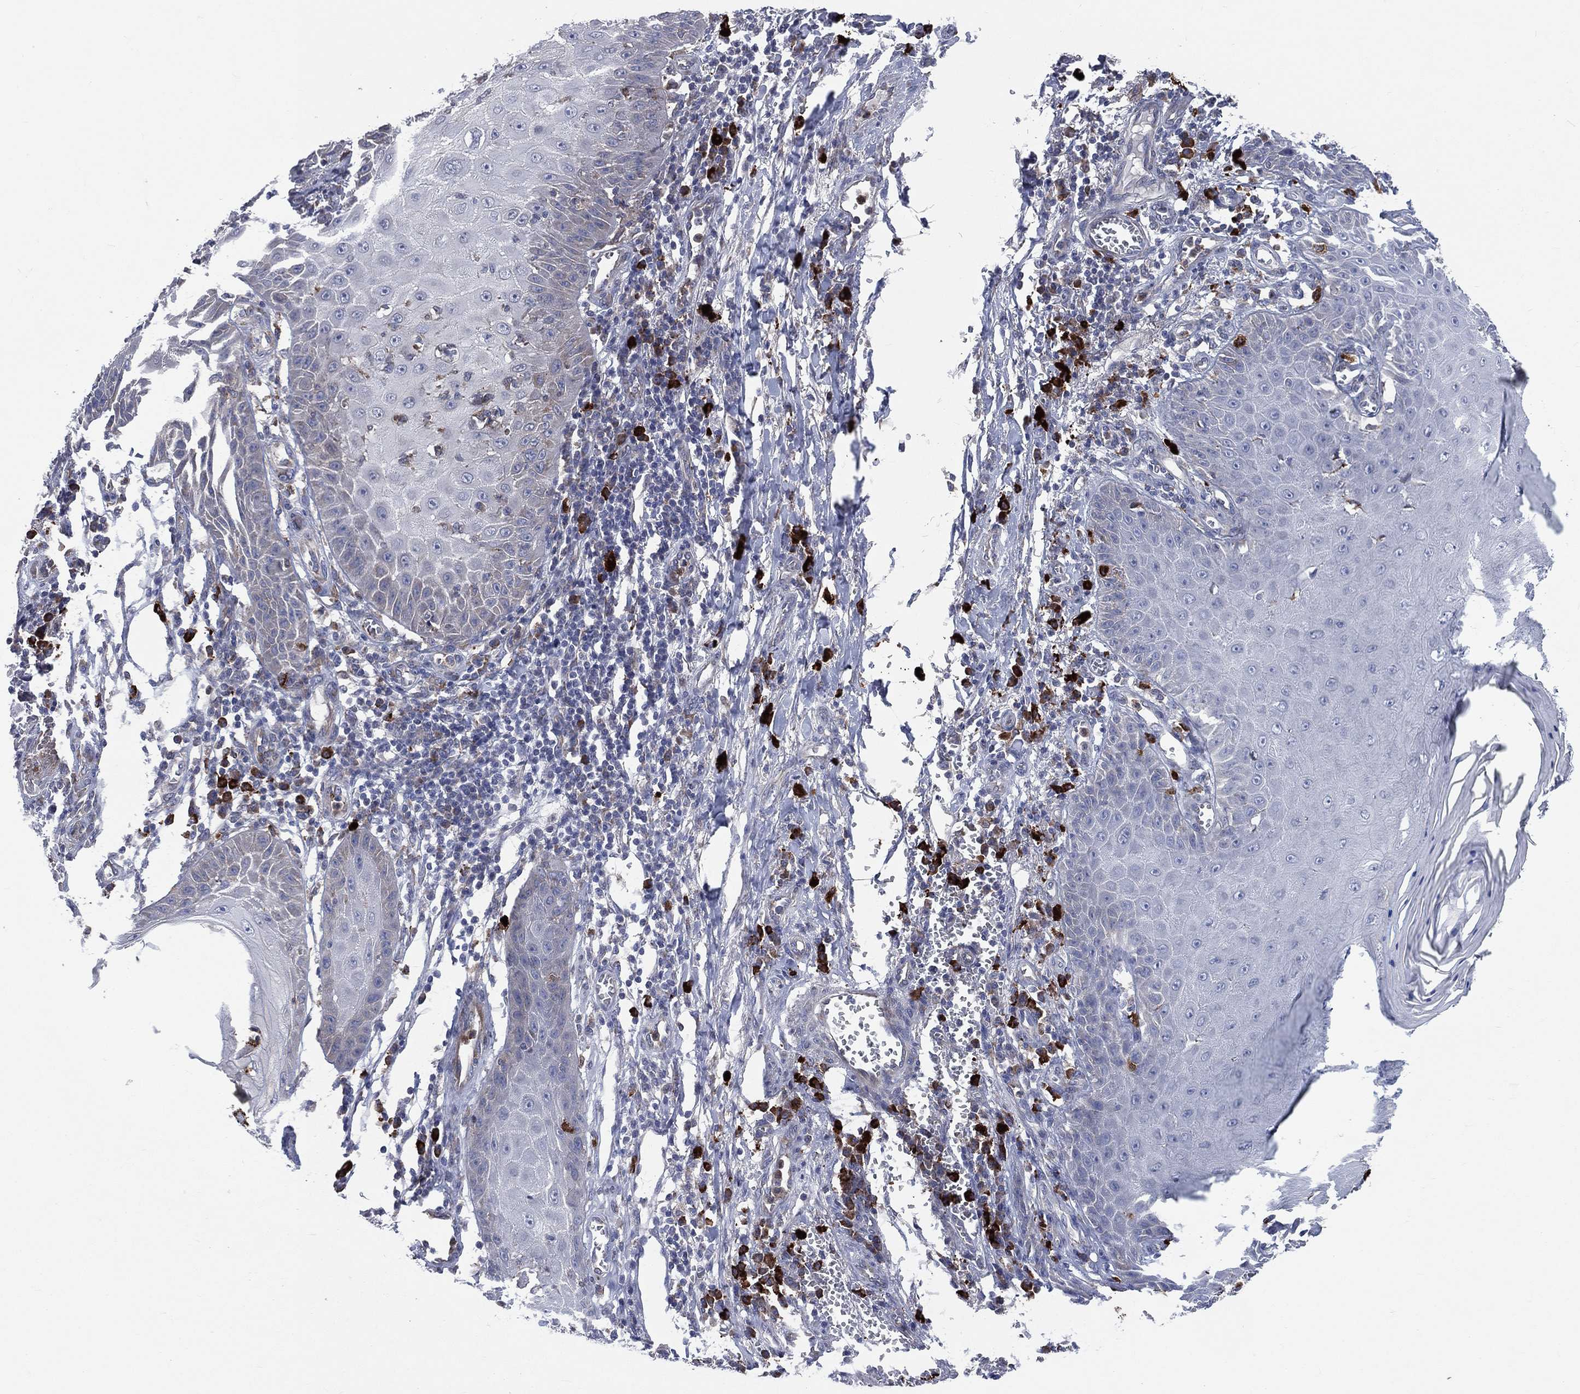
{"staining": {"intensity": "negative", "quantity": "none", "location": "none"}, "tissue": "skin cancer", "cell_type": "Tumor cells", "image_type": "cancer", "snomed": [{"axis": "morphology", "description": "Squamous cell carcinoma, NOS"}, {"axis": "topography", "description": "Skin"}], "caption": "Immunohistochemistry image of neoplastic tissue: human skin cancer (squamous cell carcinoma) stained with DAB demonstrates no significant protein staining in tumor cells.", "gene": "CCDC159", "patient": {"sex": "male", "age": 70}}